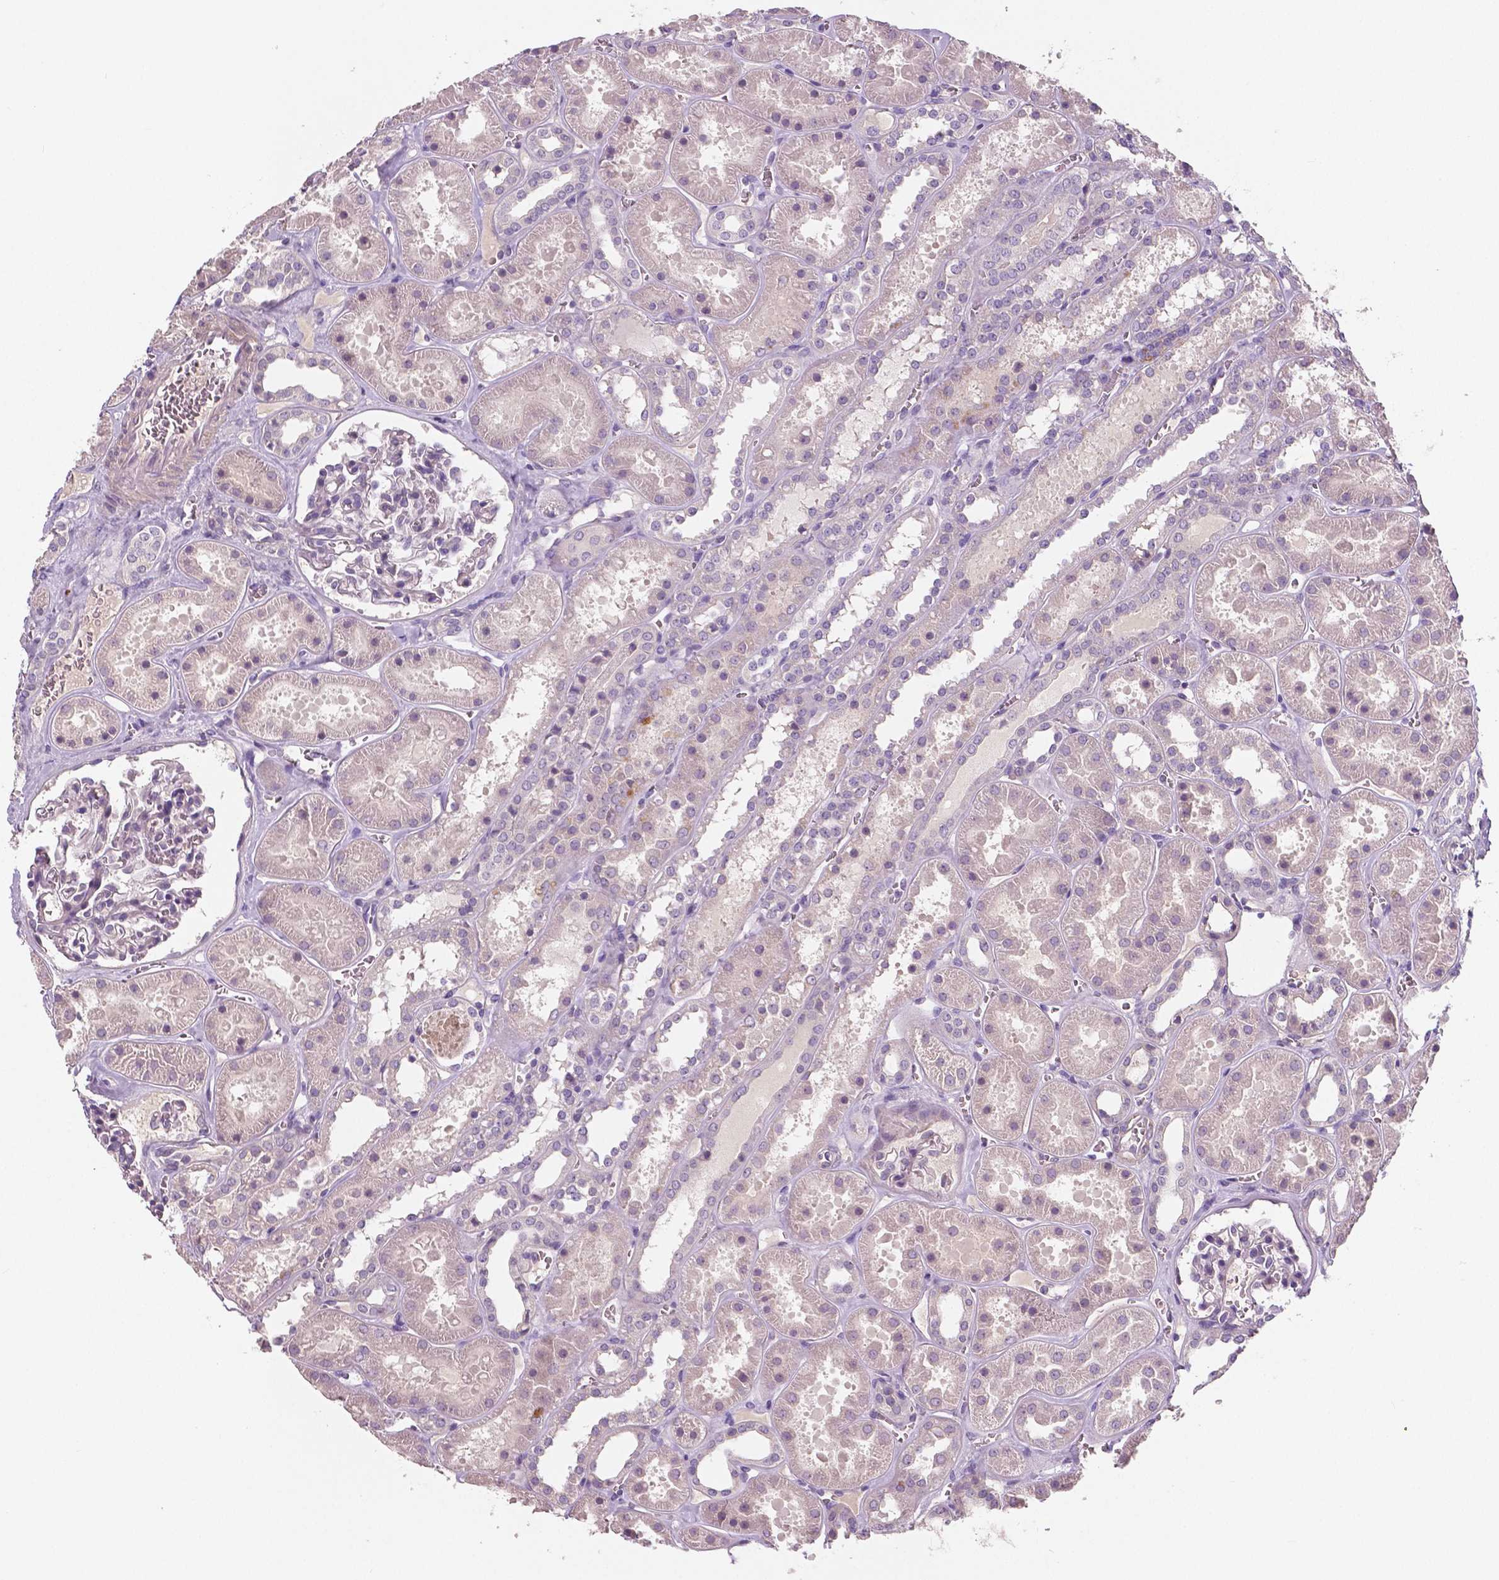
{"staining": {"intensity": "negative", "quantity": "none", "location": "none"}, "tissue": "kidney", "cell_type": "Cells in glomeruli", "image_type": "normal", "snomed": [{"axis": "morphology", "description": "Normal tissue, NOS"}, {"axis": "topography", "description": "Kidney"}], "caption": "Cells in glomeruli show no significant positivity in normal kidney.", "gene": "LSM14B", "patient": {"sex": "female", "age": 41}}